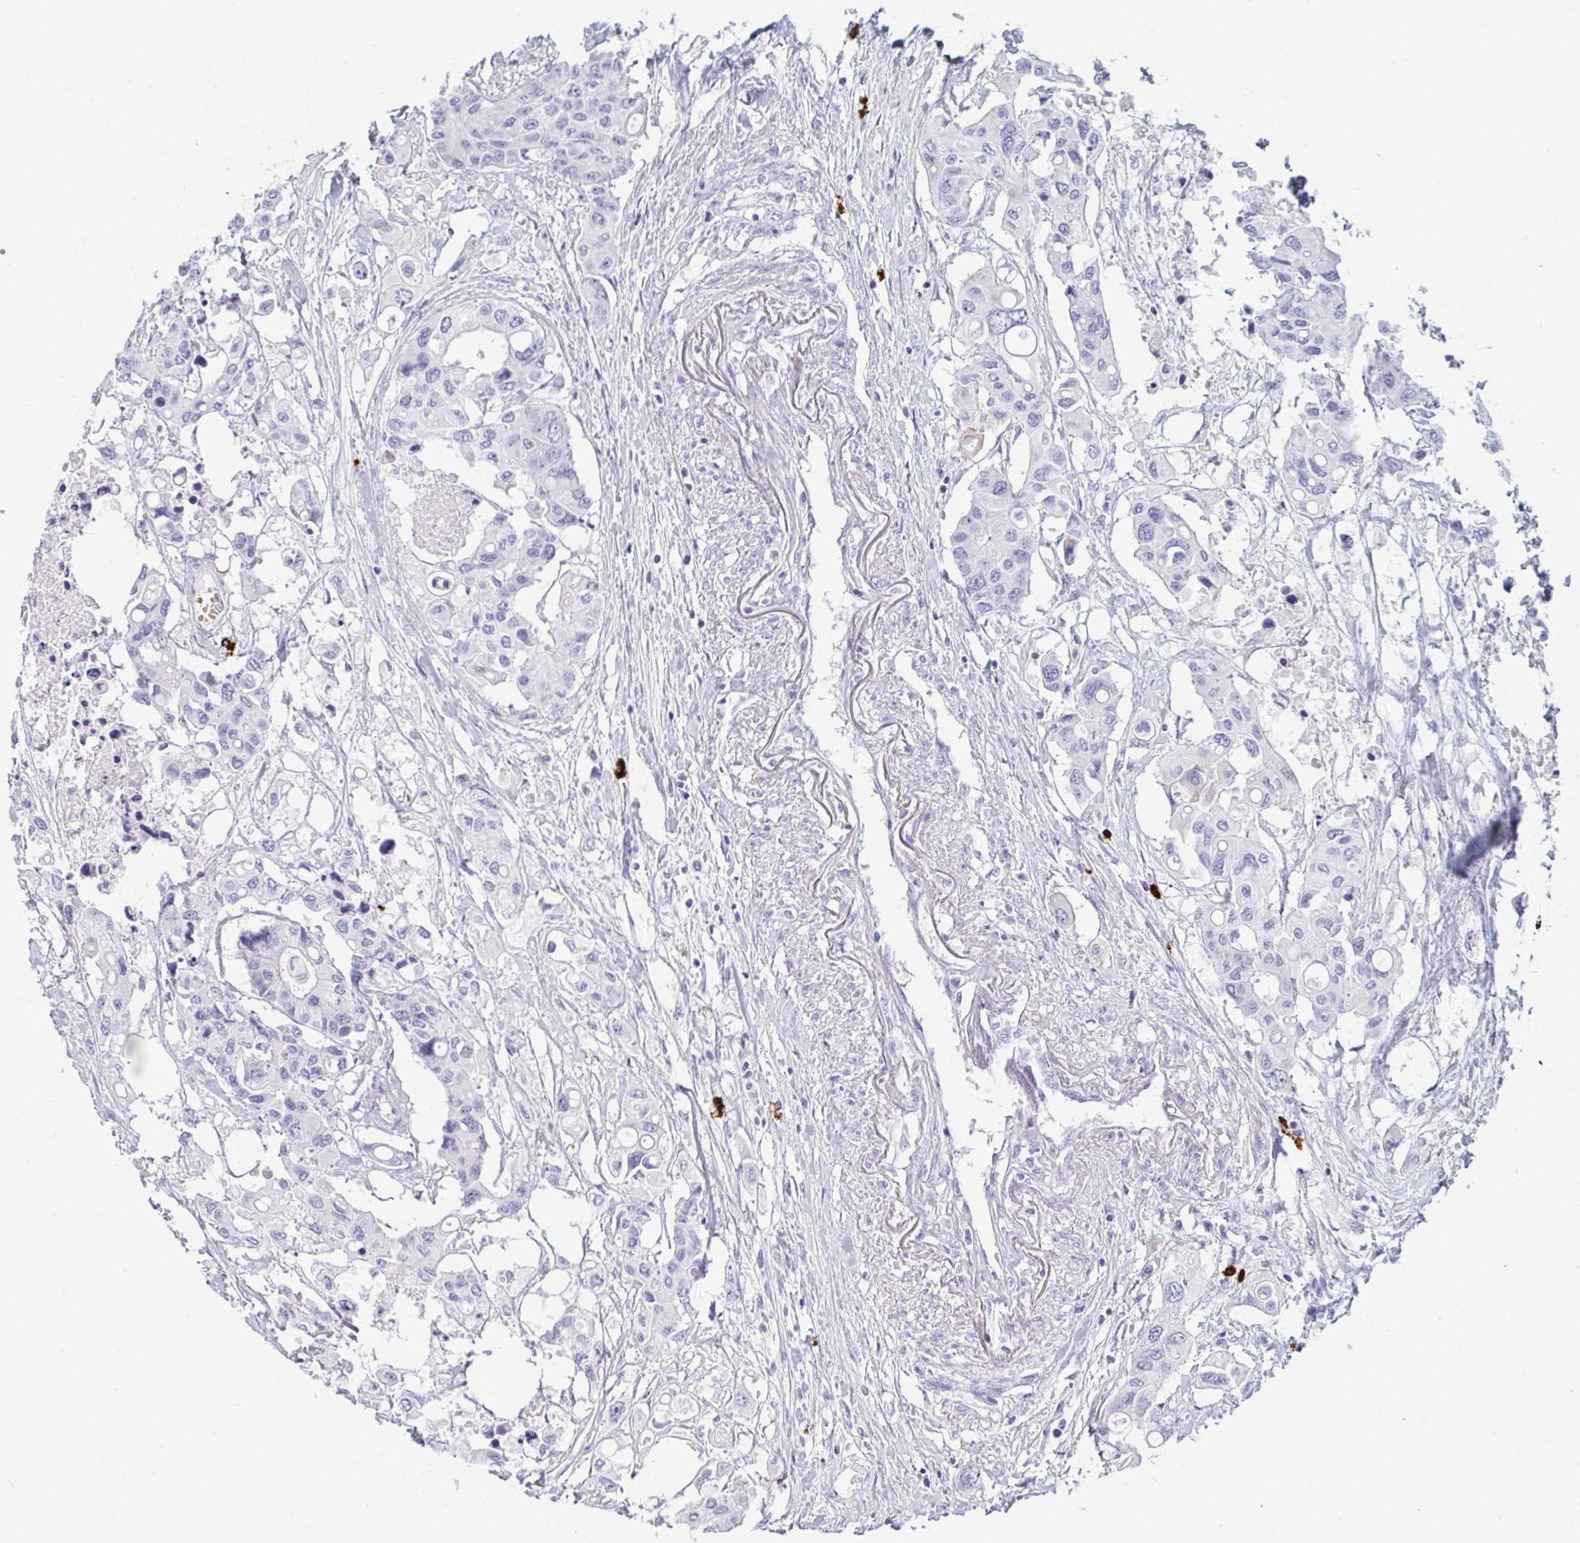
{"staining": {"intensity": "negative", "quantity": "none", "location": "none"}, "tissue": "colorectal cancer", "cell_type": "Tumor cells", "image_type": "cancer", "snomed": [{"axis": "morphology", "description": "Adenocarcinoma, NOS"}, {"axis": "topography", "description": "Colon"}], "caption": "This is an immunohistochemistry histopathology image of human colorectal cancer (adenocarcinoma). There is no staining in tumor cells.", "gene": "ZNF684", "patient": {"sex": "male", "age": 77}}